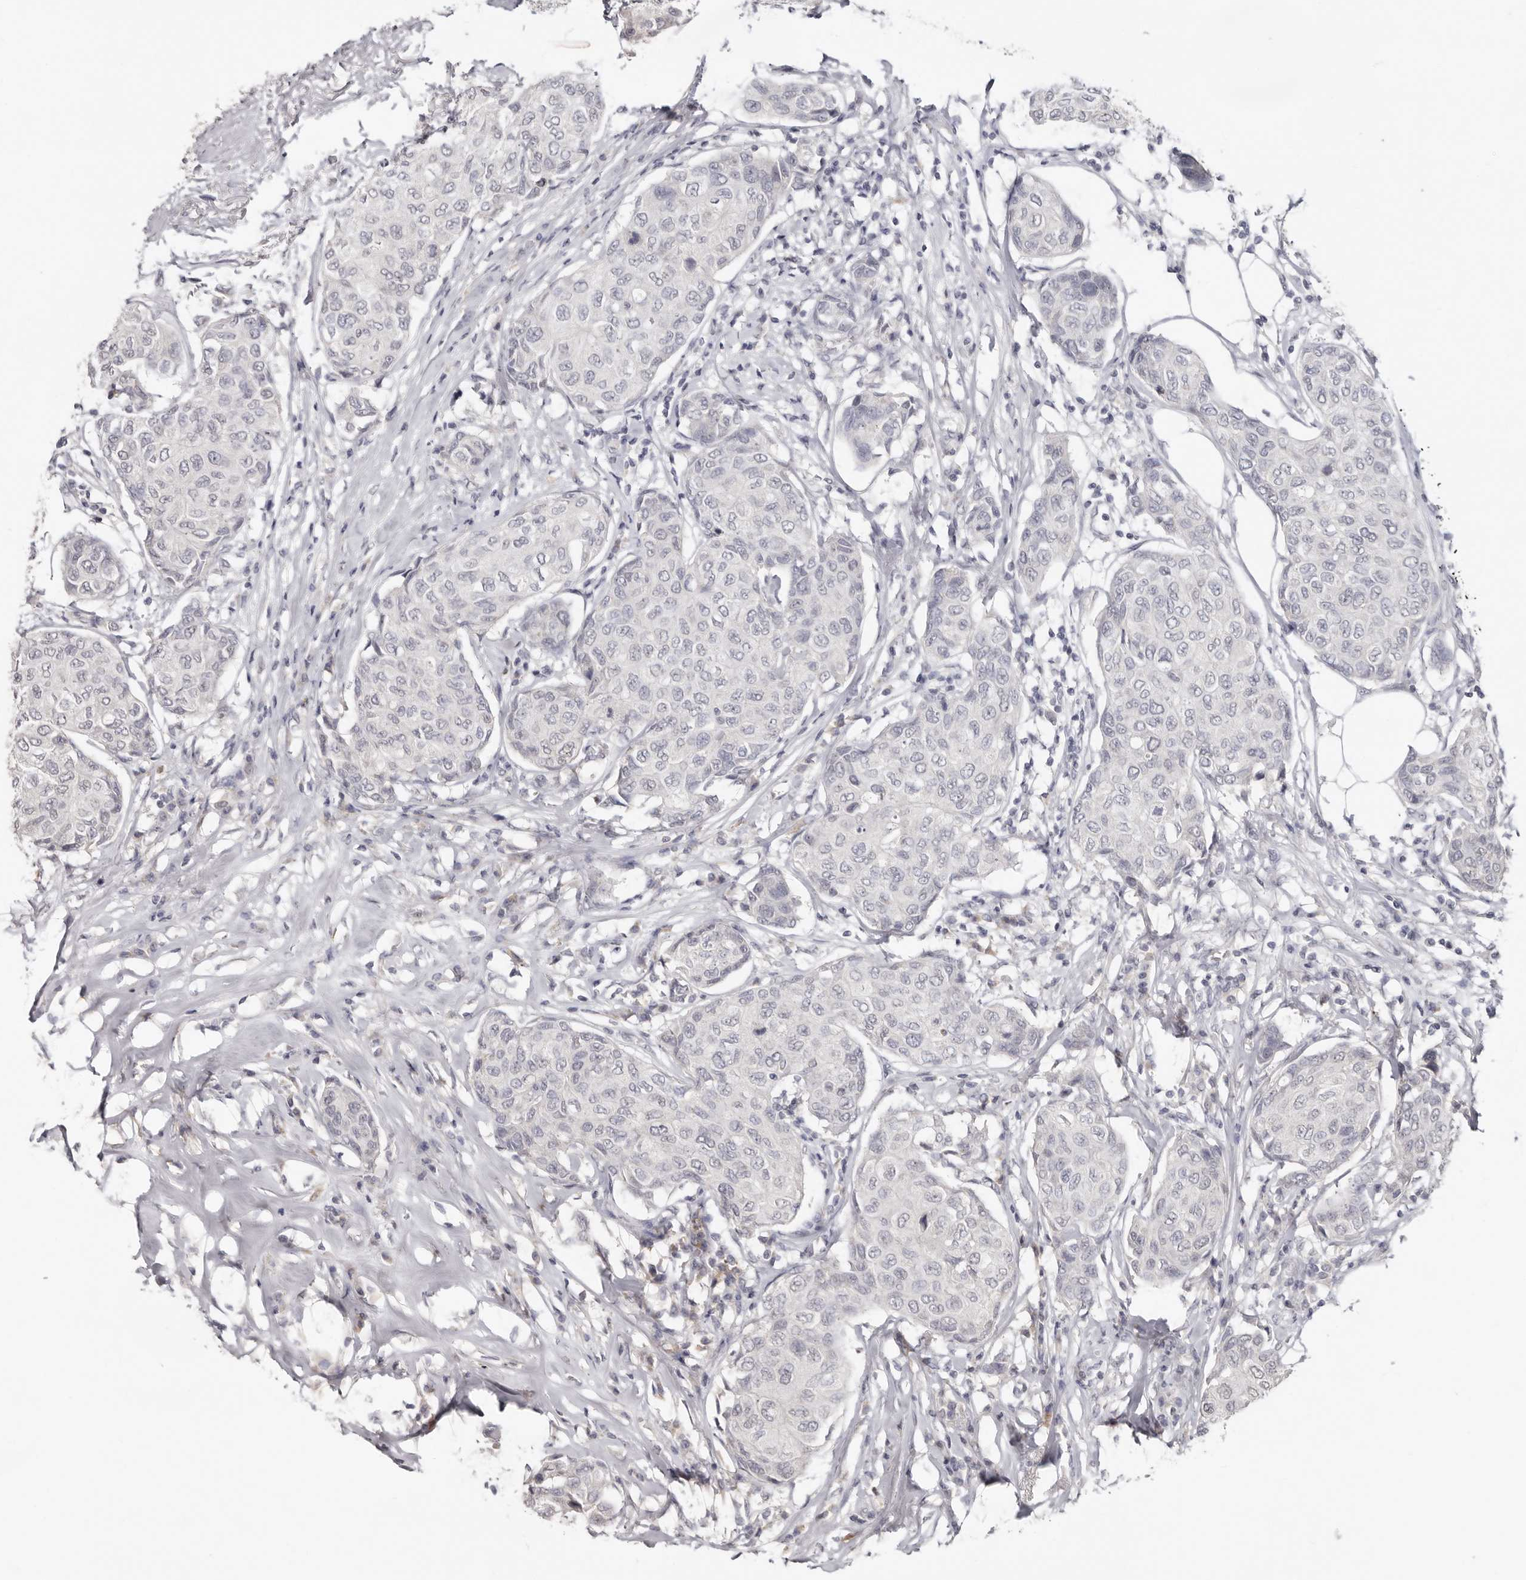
{"staining": {"intensity": "negative", "quantity": "none", "location": "none"}, "tissue": "breast cancer", "cell_type": "Tumor cells", "image_type": "cancer", "snomed": [{"axis": "morphology", "description": "Duct carcinoma"}, {"axis": "topography", "description": "Breast"}], "caption": "Tumor cells are negative for brown protein staining in breast intraductal carcinoma. The staining was performed using DAB to visualize the protein expression in brown, while the nuclei were stained in blue with hematoxylin (Magnification: 20x).", "gene": "LINGO2", "patient": {"sex": "female", "age": 80}}